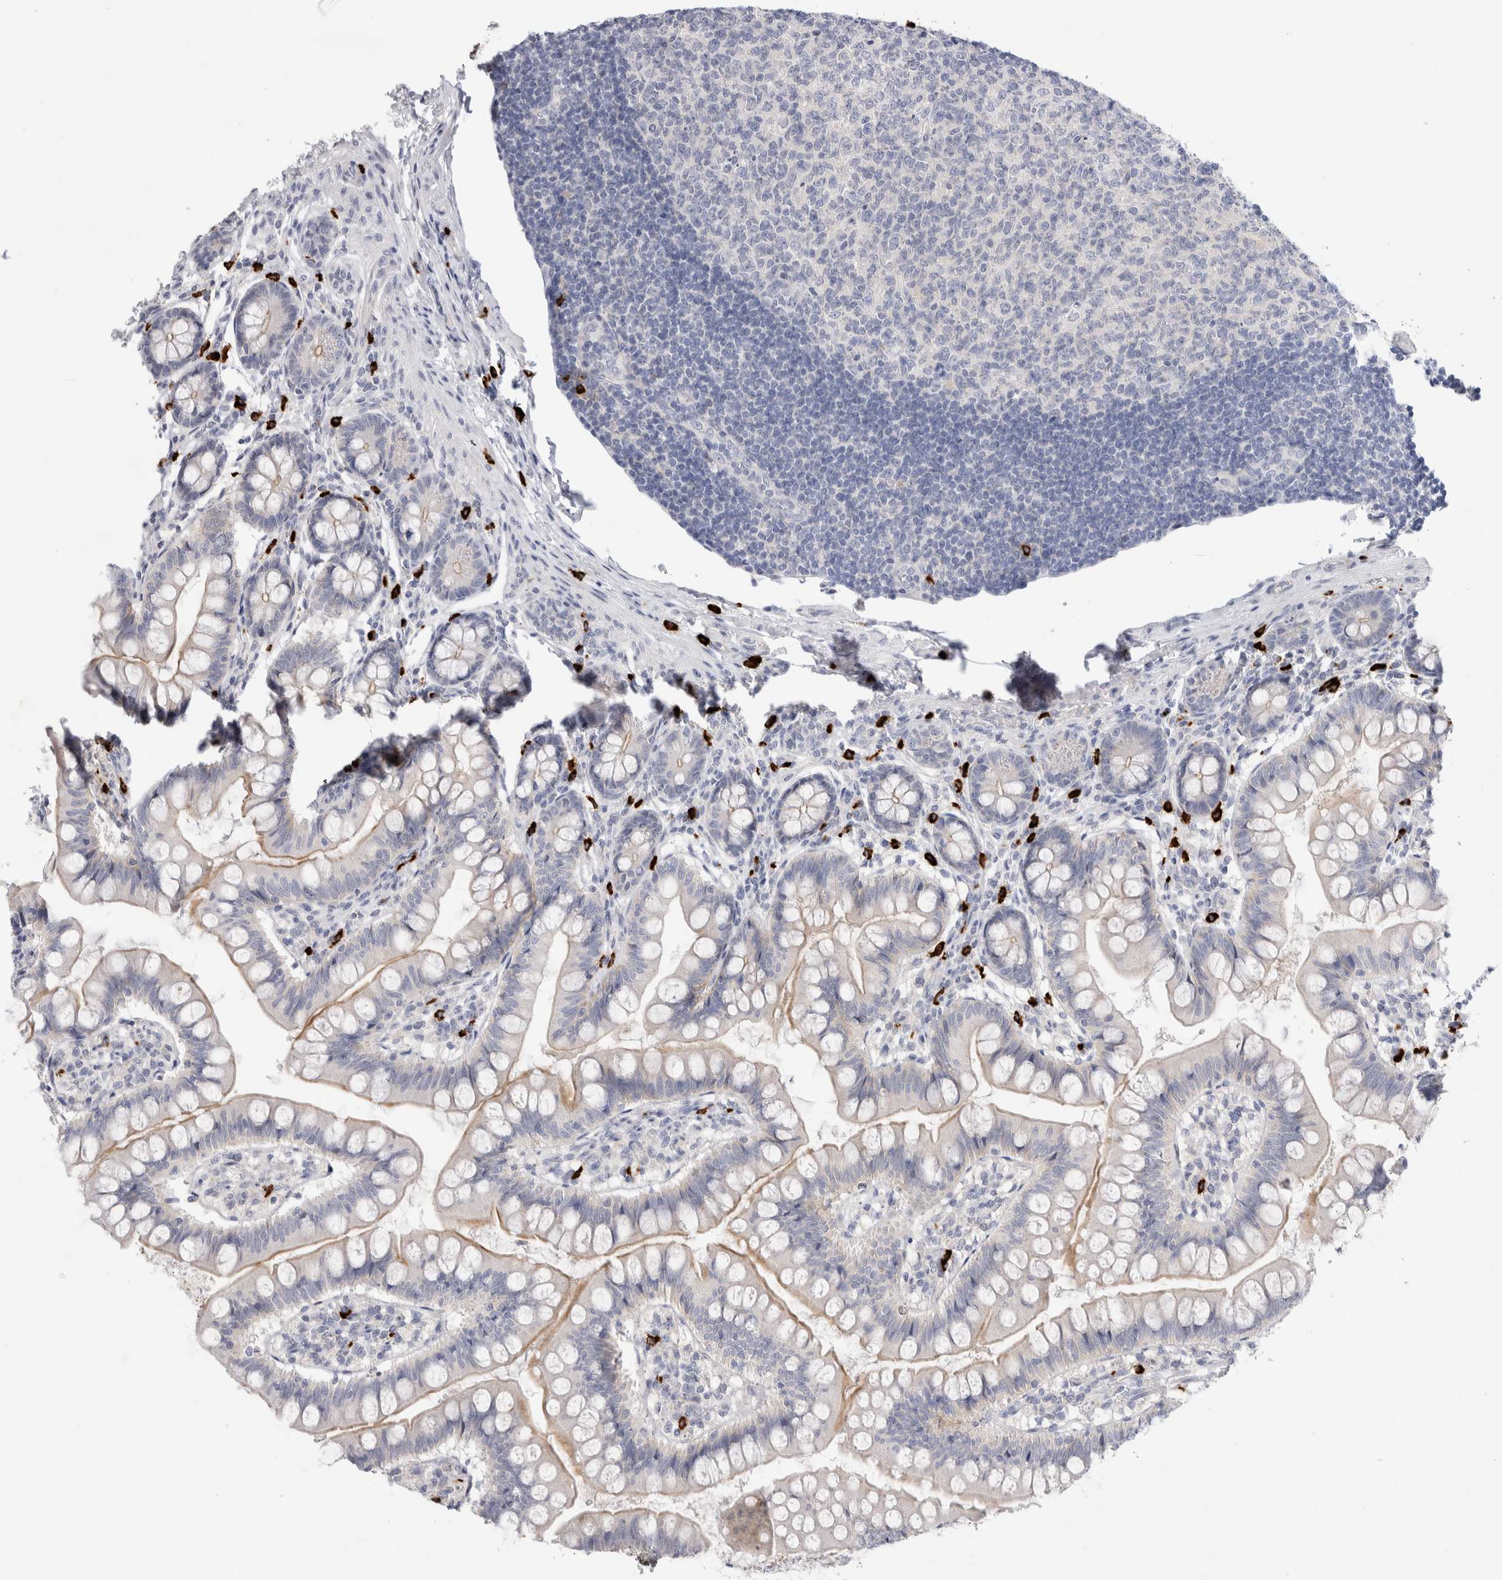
{"staining": {"intensity": "weak", "quantity": "<25%", "location": "cytoplasmic/membranous"}, "tissue": "small intestine", "cell_type": "Glandular cells", "image_type": "normal", "snomed": [{"axis": "morphology", "description": "Normal tissue, NOS"}, {"axis": "topography", "description": "Small intestine"}], "caption": "The immunohistochemistry (IHC) image has no significant positivity in glandular cells of small intestine. (DAB IHC with hematoxylin counter stain).", "gene": "SPINK2", "patient": {"sex": "male", "age": 7}}